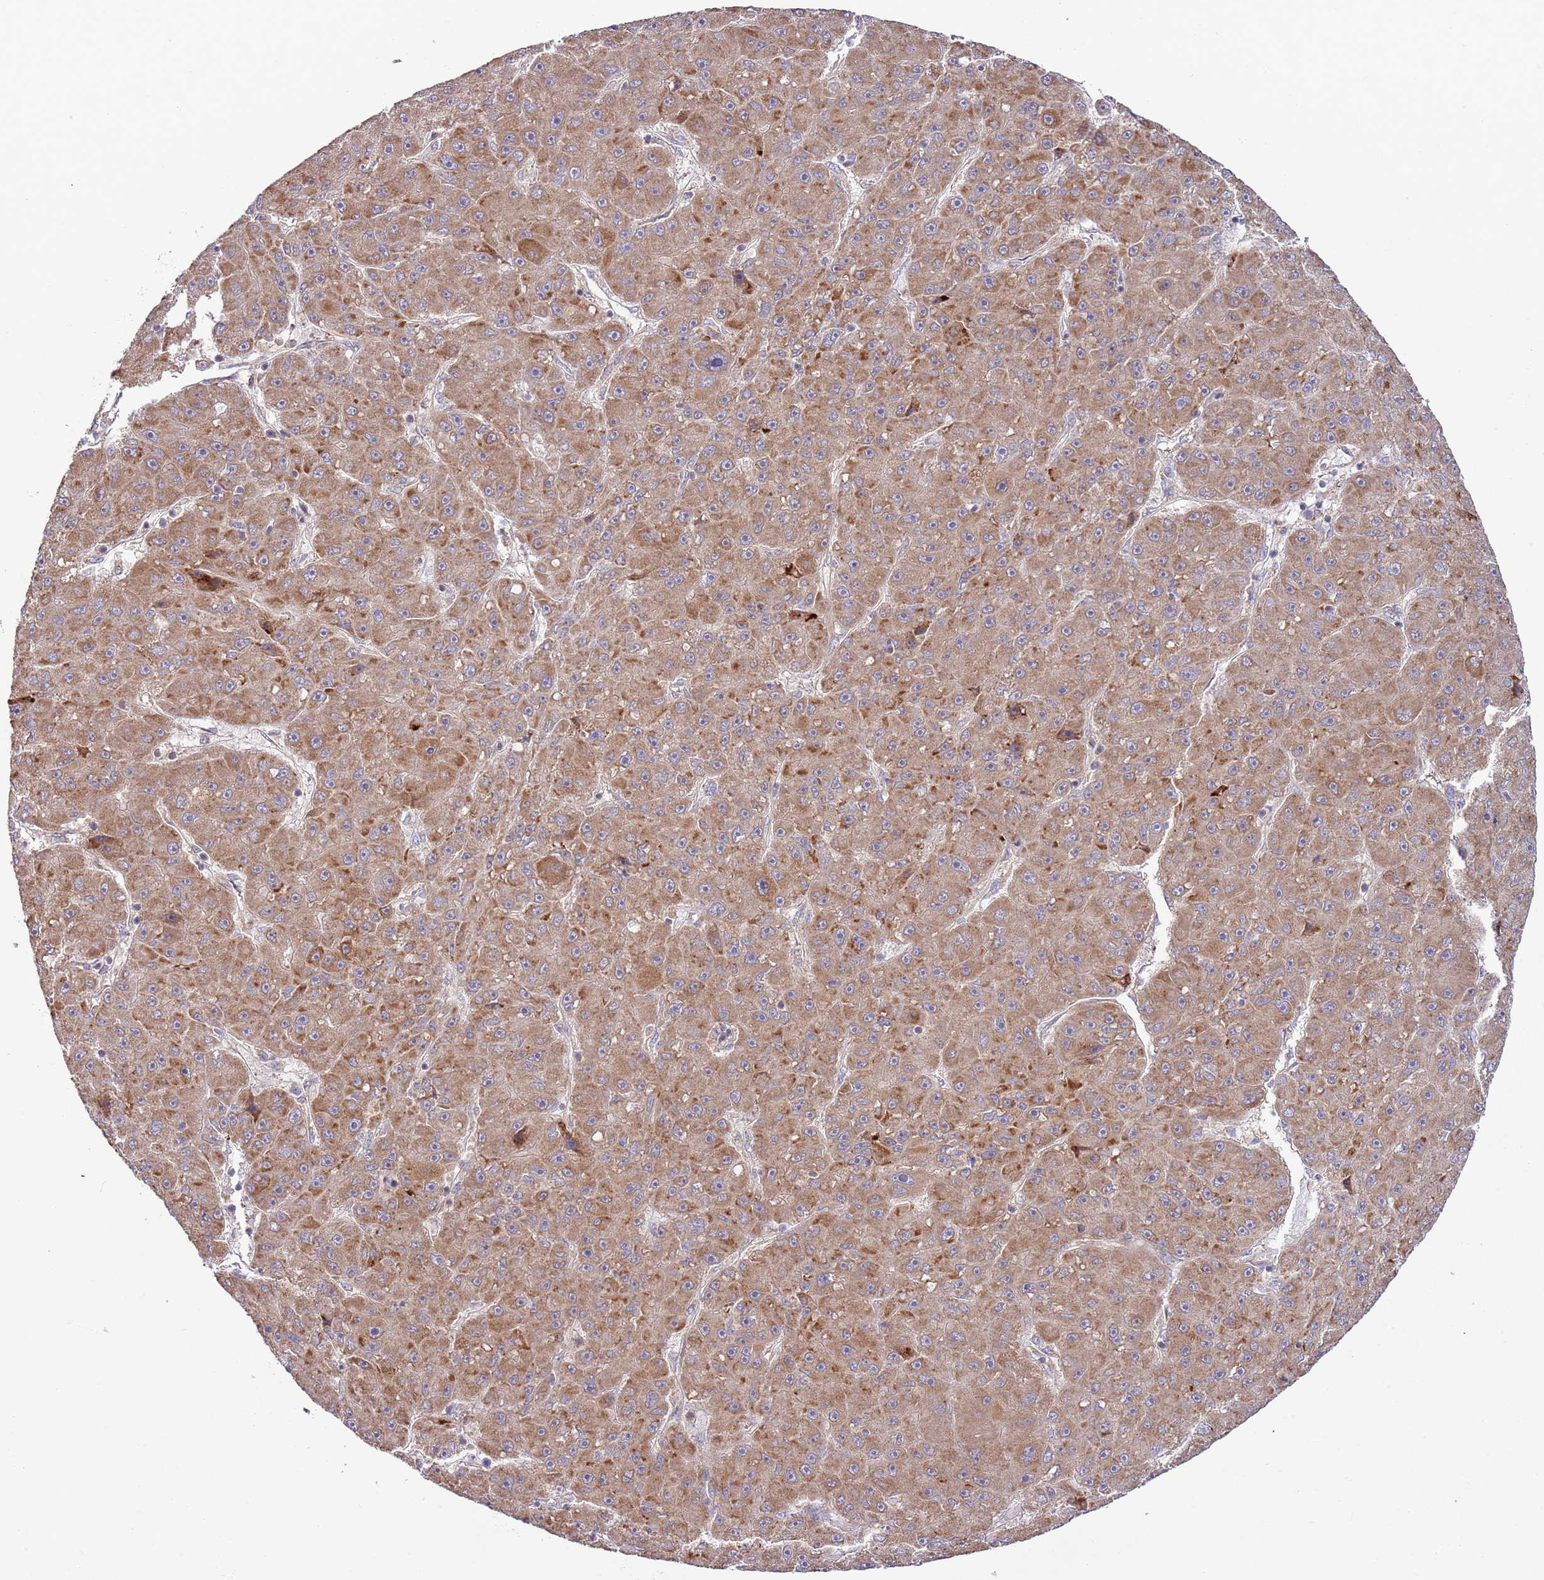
{"staining": {"intensity": "moderate", "quantity": ">75%", "location": "cytoplasmic/membranous"}, "tissue": "liver cancer", "cell_type": "Tumor cells", "image_type": "cancer", "snomed": [{"axis": "morphology", "description": "Carcinoma, Hepatocellular, NOS"}, {"axis": "topography", "description": "Liver"}], "caption": "Immunohistochemical staining of human hepatocellular carcinoma (liver) displays moderate cytoplasmic/membranous protein staining in about >75% of tumor cells.", "gene": "DTD2", "patient": {"sex": "male", "age": 67}}